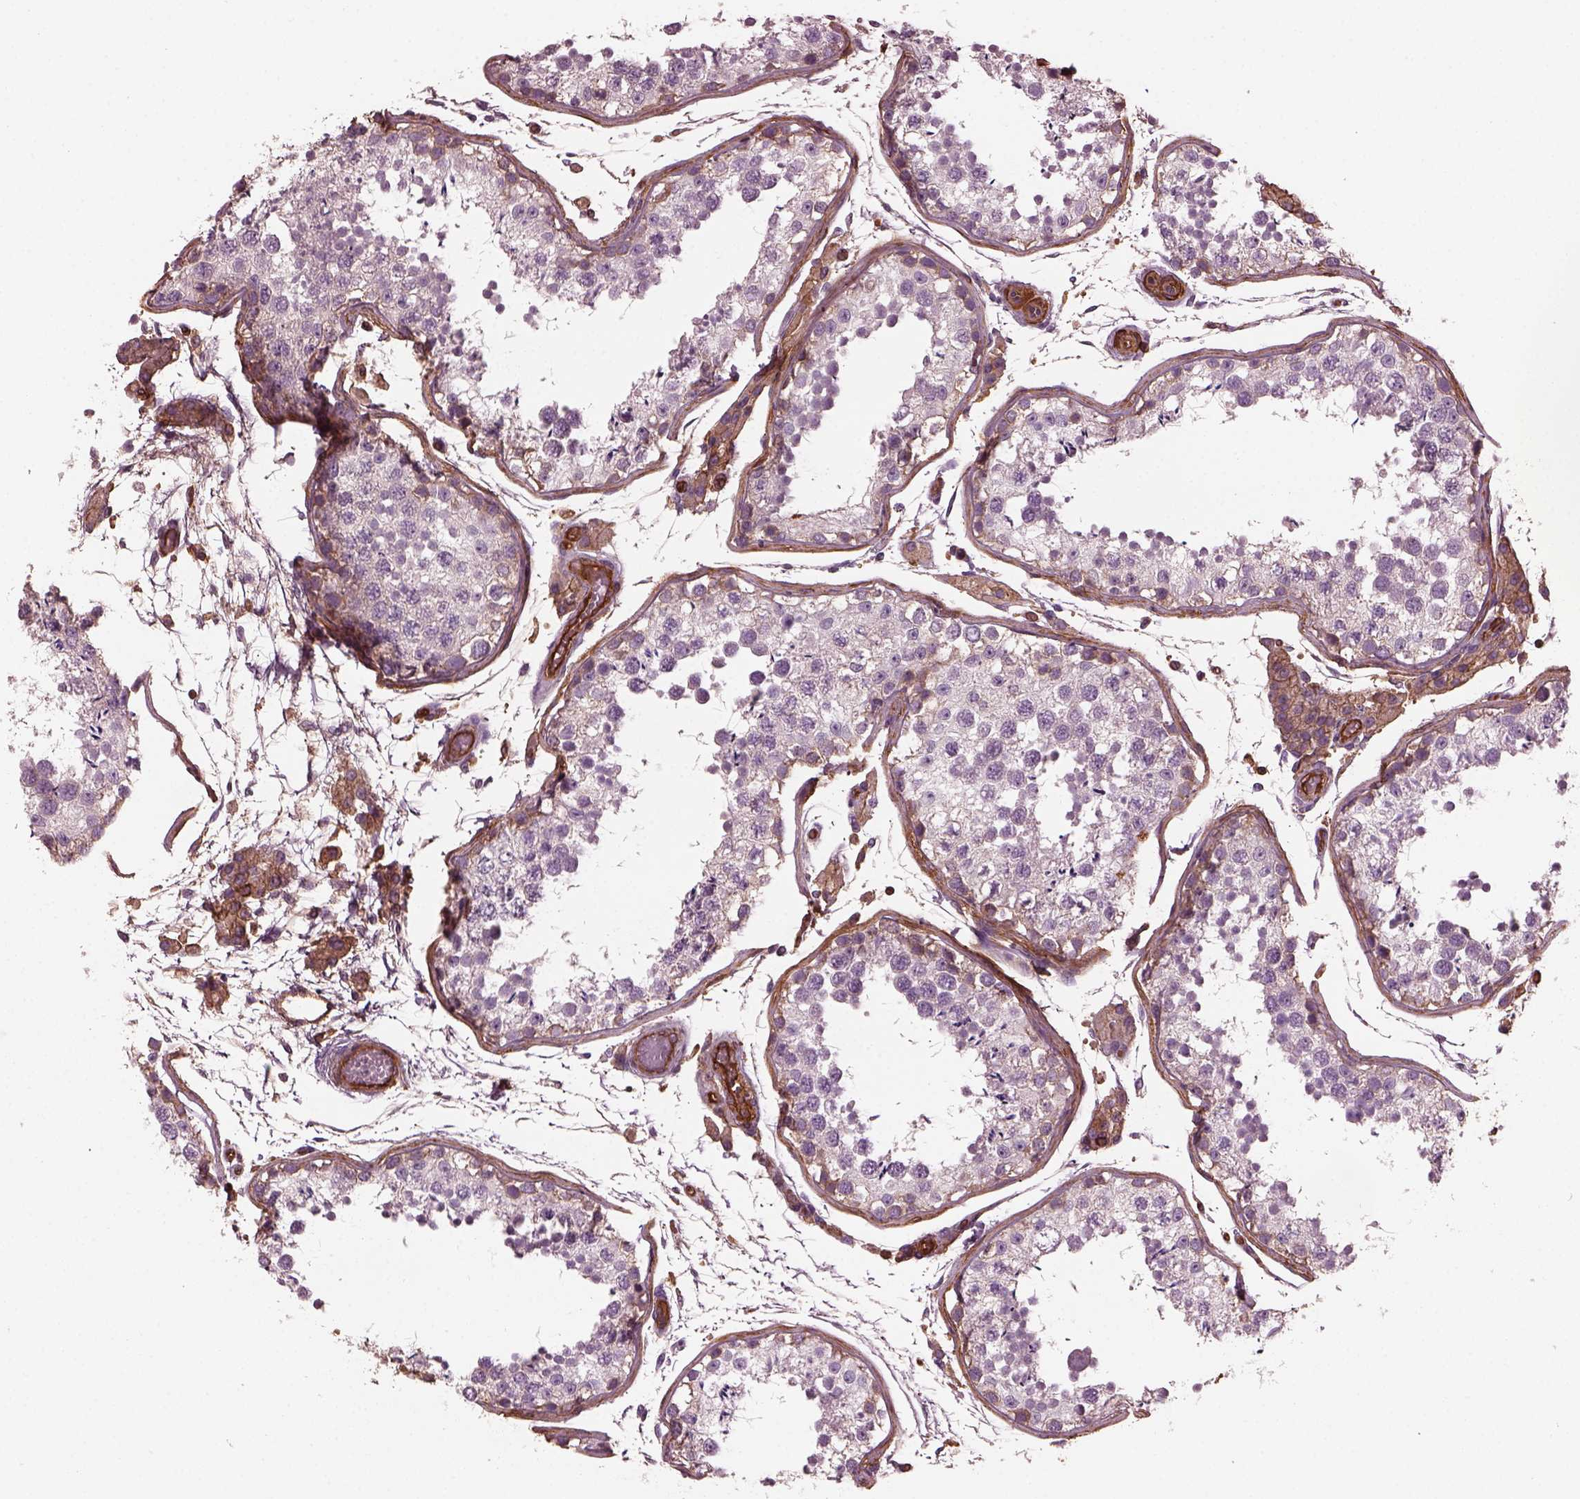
{"staining": {"intensity": "weak", "quantity": "<25%", "location": "cytoplasmic/membranous"}, "tissue": "testis", "cell_type": "Cells in seminiferous ducts", "image_type": "normal", "snomed": [{"axis": "morphology", "description": "Normal tissue, NOS"}, {"axis": "topography", "description": "Testis"}], "caption": "Immunohistochemistry (IHC) micrograph of benign human testis stained for a protein (brown), which displays no positivity in cells in seminiferous ducts. The staining is performed using DAB brown chromogen with nuclei counter-stained in using hematoxylin.", "gene": "MYL1", "patient": {"sex": "male", "age": 29}}